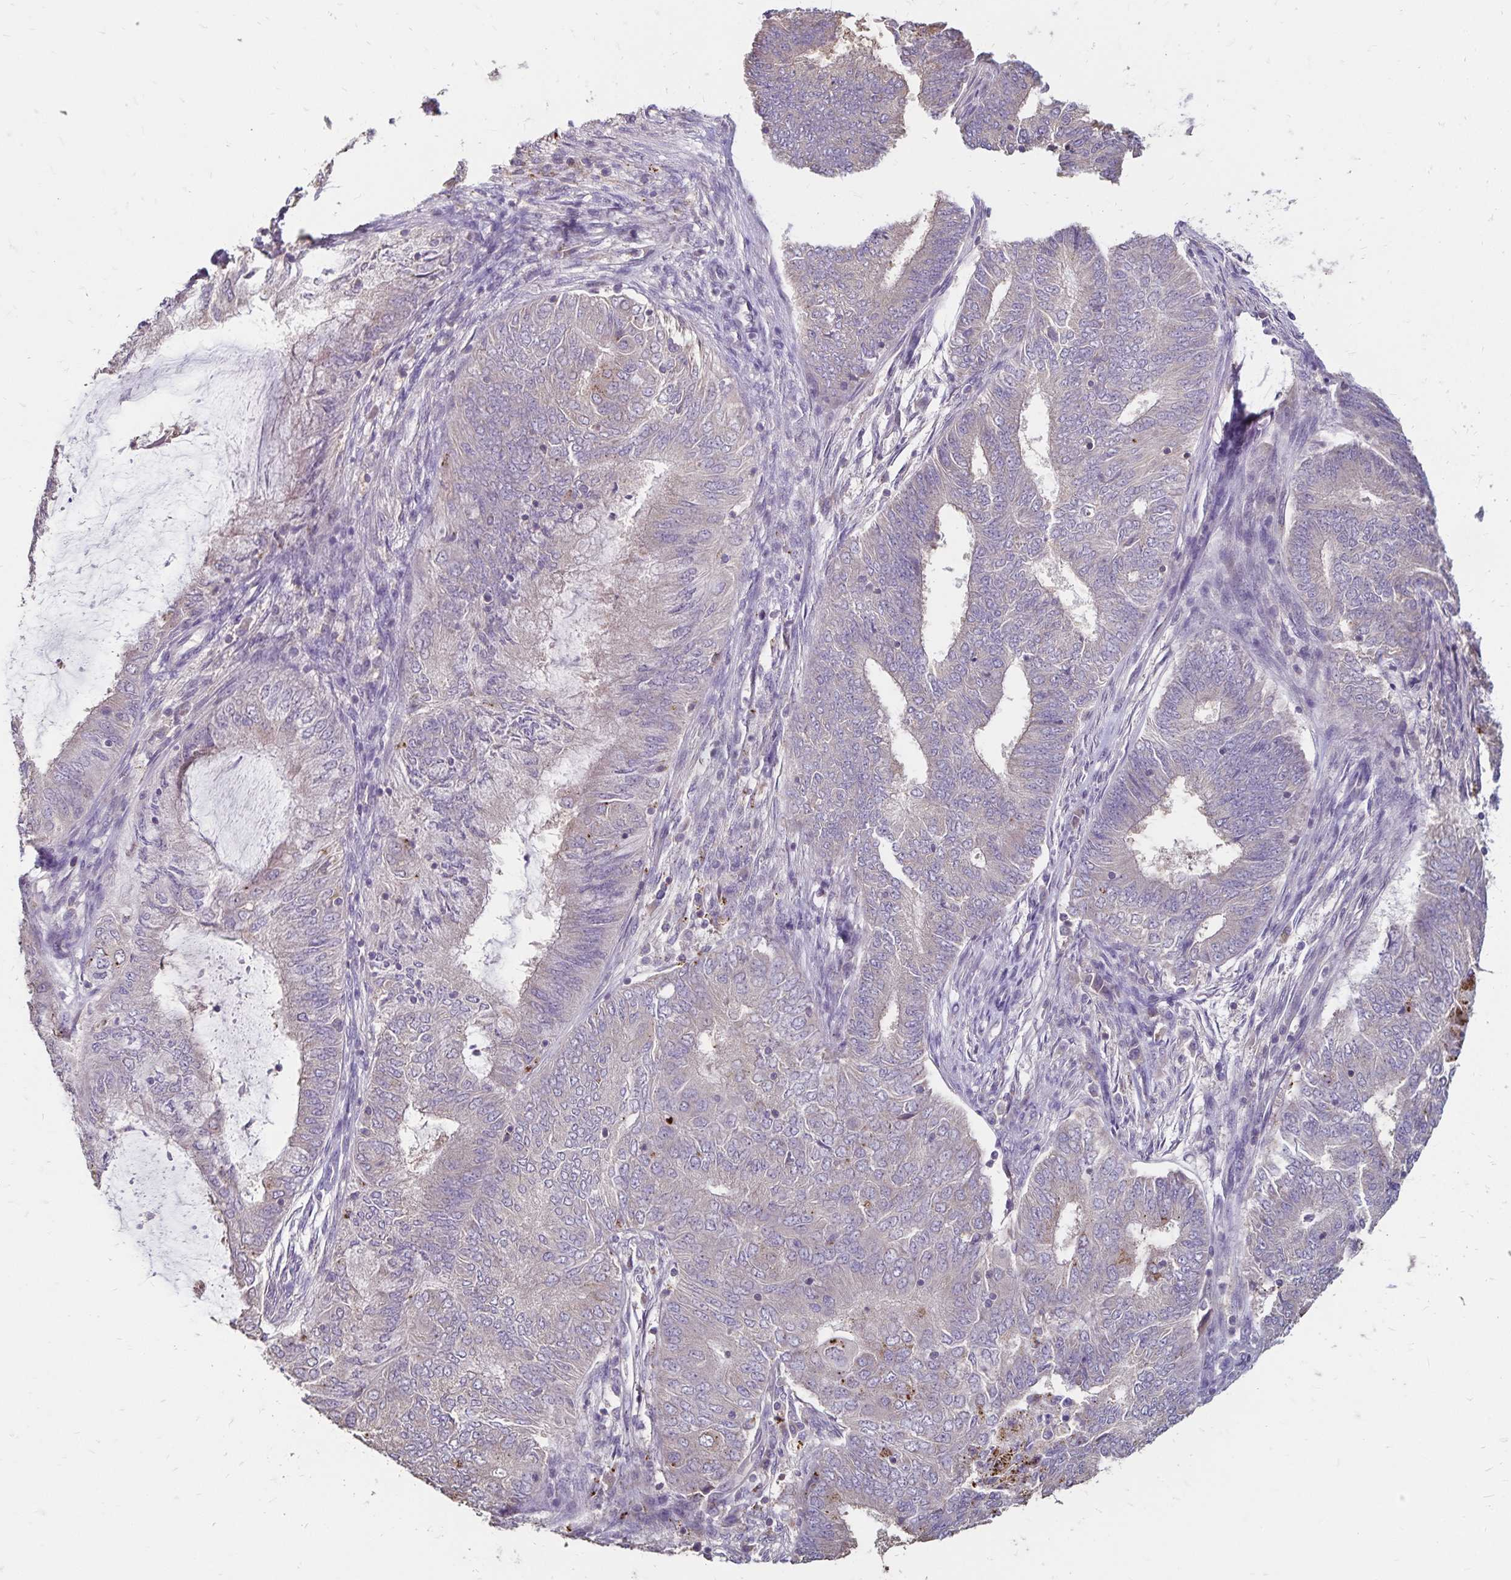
{"staining": {"intensity": "negative", "quantity": "none", "location": "none"}, "tissue": "endometrial cancer", "cell_type": "Tumor cells", "image_type": "cancer", "snomed": [{"axis": "morphology", "description": "Adenocarcinoma, NOS"}, {"axis": "topography", "description": "Endometrium"}], "caption": "A high-resolution micrograph shows IHC staining of adenocarcinoma (endometrial), which reveals no significant expression in tumor cells. The staining was performed using DAB to visualize the protein expression in brown, while the nuclei were stained in blue with hematoxylin (Magnification: 20x).", "gene": "EMC10", "patient": {"sex": "female", "age": 62}}